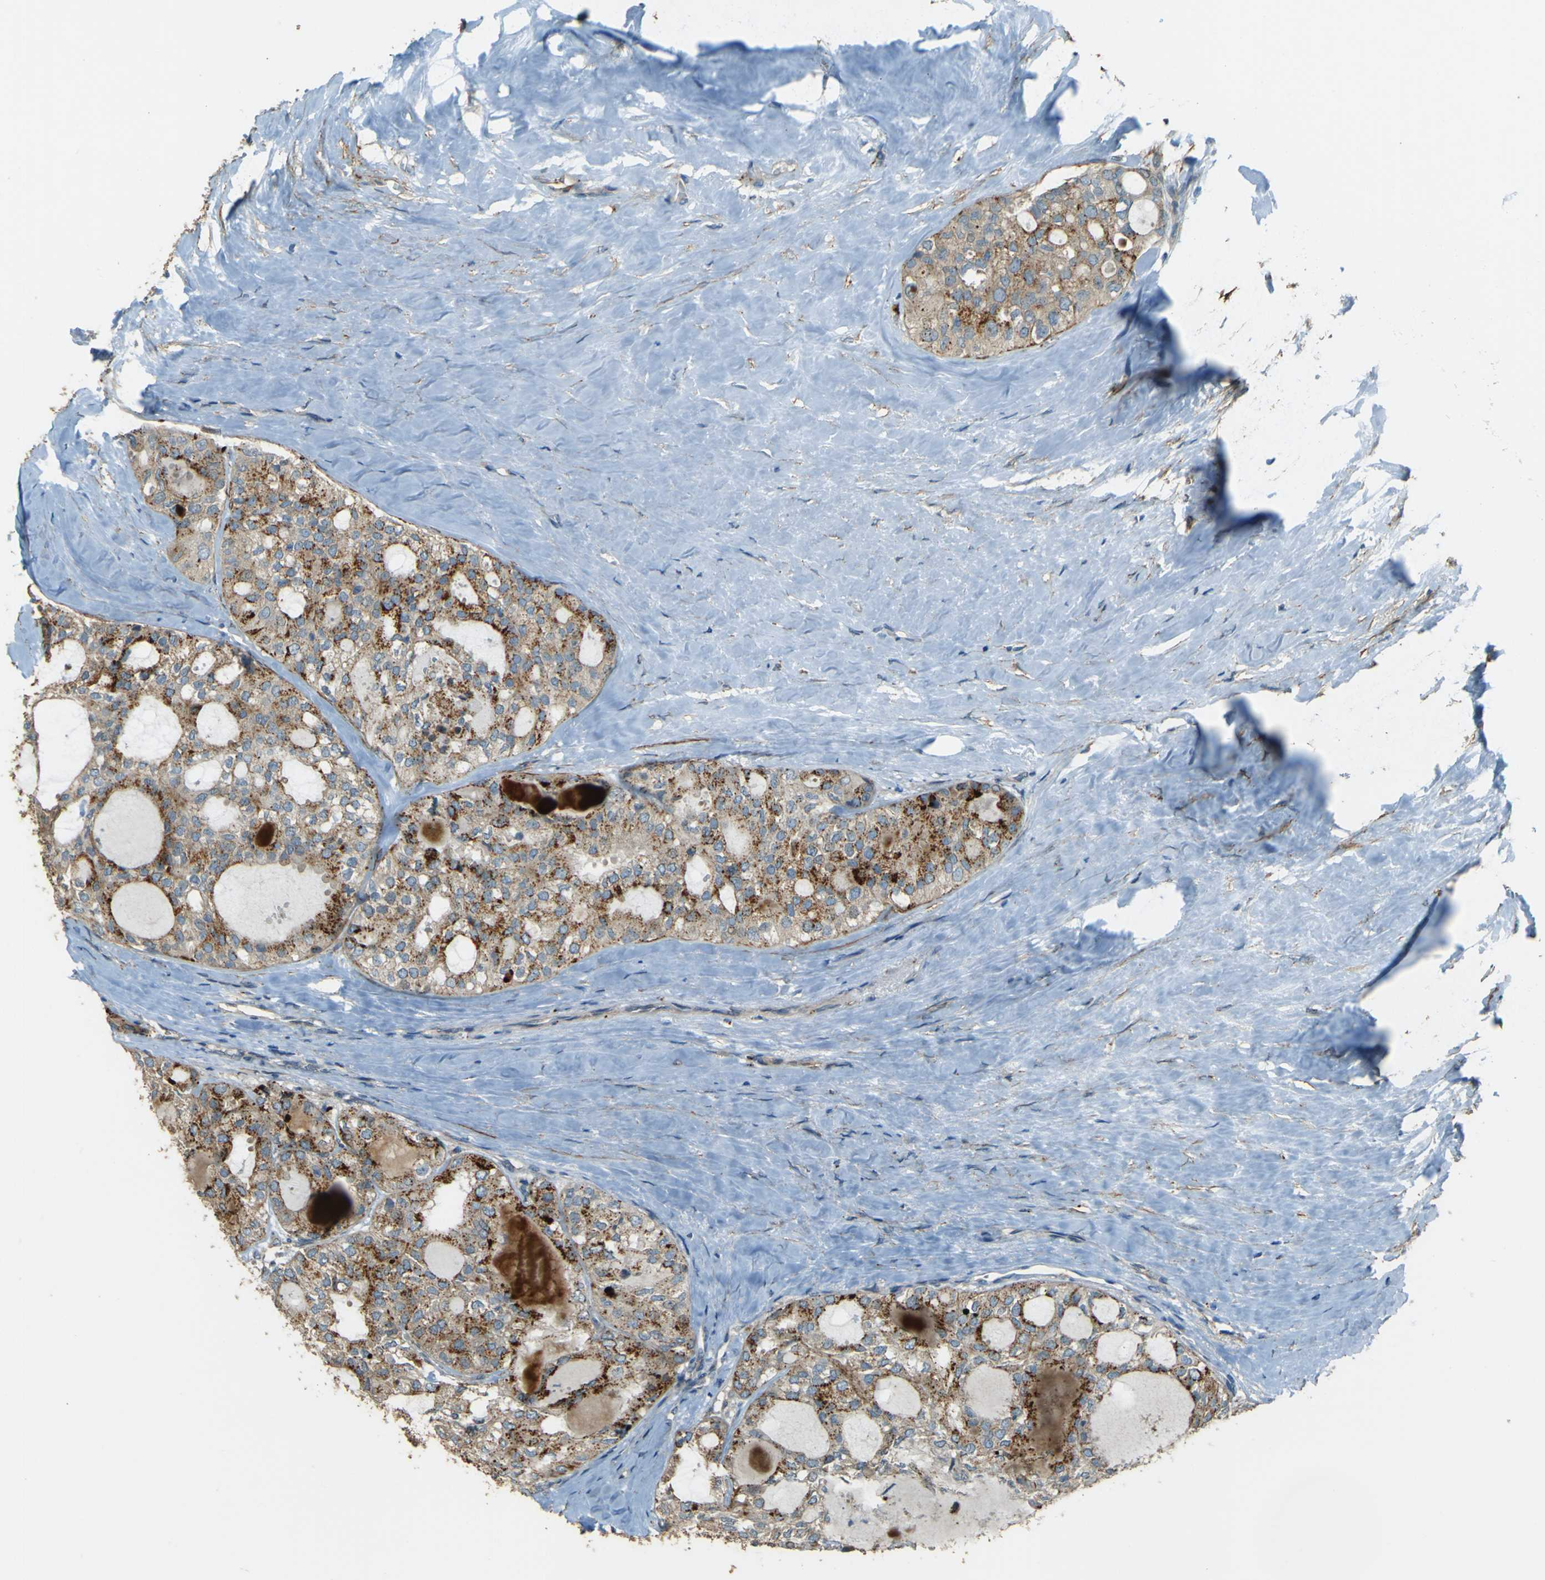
{"staining": {"intensity": "moderate", "quantity": "25%-75%", "location": "cytoplasmic/membranous"}, "tissue": "thyroid cancer", "cell_type": "Tumor cells", "image_type": "cancer", "snomed": [{"axis": "morphology", "description": "Follicular adenoma carcinoma, NOS"}, {"axis": "topography", "description": "Thyroid gland"}], "caption": "Immunohistochemistry (IHC) (DAB) staining of thyroid follicular adenoma carcinoma displays moderate cytoplasmic/membranous protein staining in about 25%-75% of tumor cells.", "gene": "NEXN", "patient": {"sex": "male", "age": 75}}